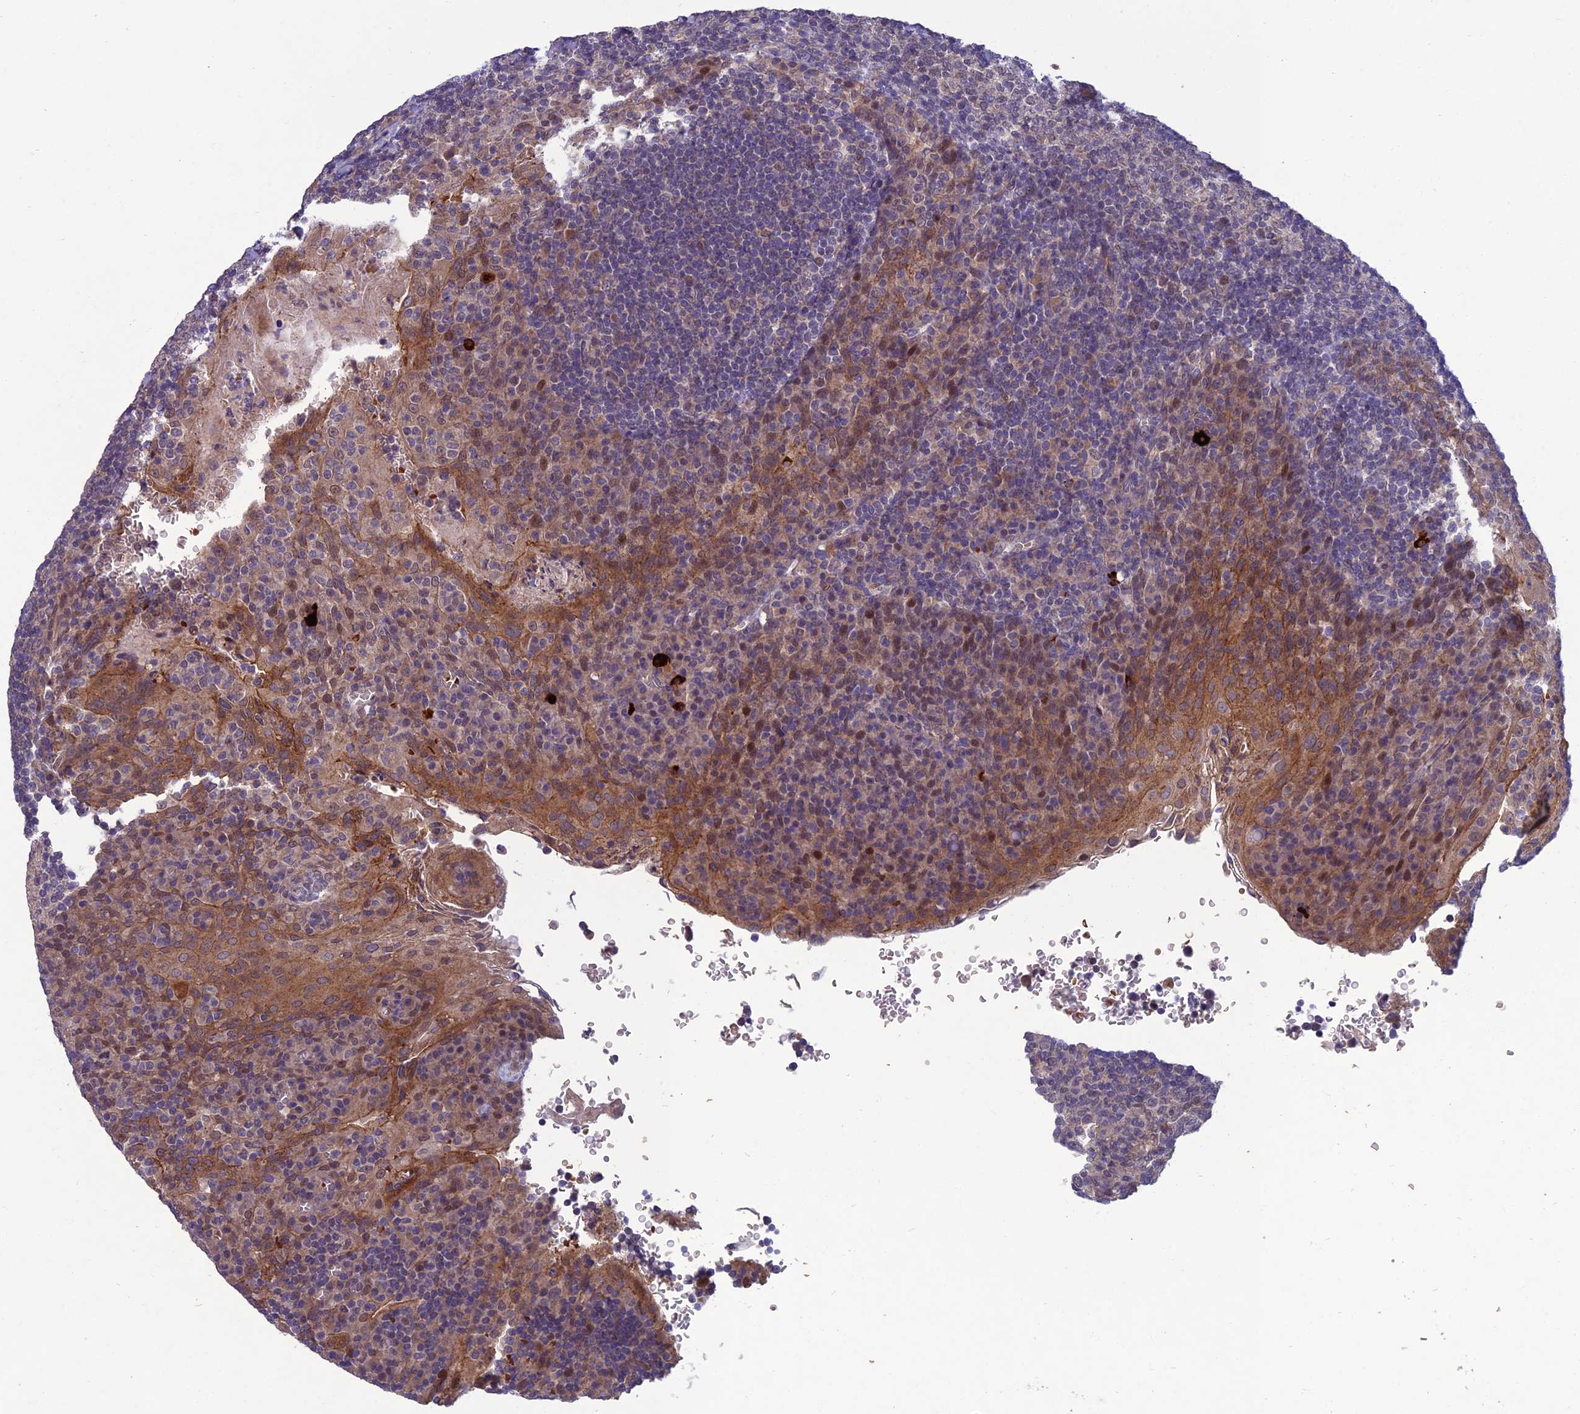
{"staining": {"intensity": "weak", "quantity": "25%-75%", "location": "nuclear"}, "tissue": "tonsil", "cell_type": "Germinal center cells", "image_type": "normal", "snomed": [{"axis": "morphology", "description": "Normal tissue, NOS"}, {"axis": "topography", "description": "Tonsil"}], "caption": "Protein staining displays weak nuclear expression in approximately 25%-75% of germinal center cells in normal tonsil. Immunohistochemistry stains the protein of interest in brown and the nuclei are stained blue.", "gene": "GIPC1", "patient": {"sex": "male", "age": 17}}